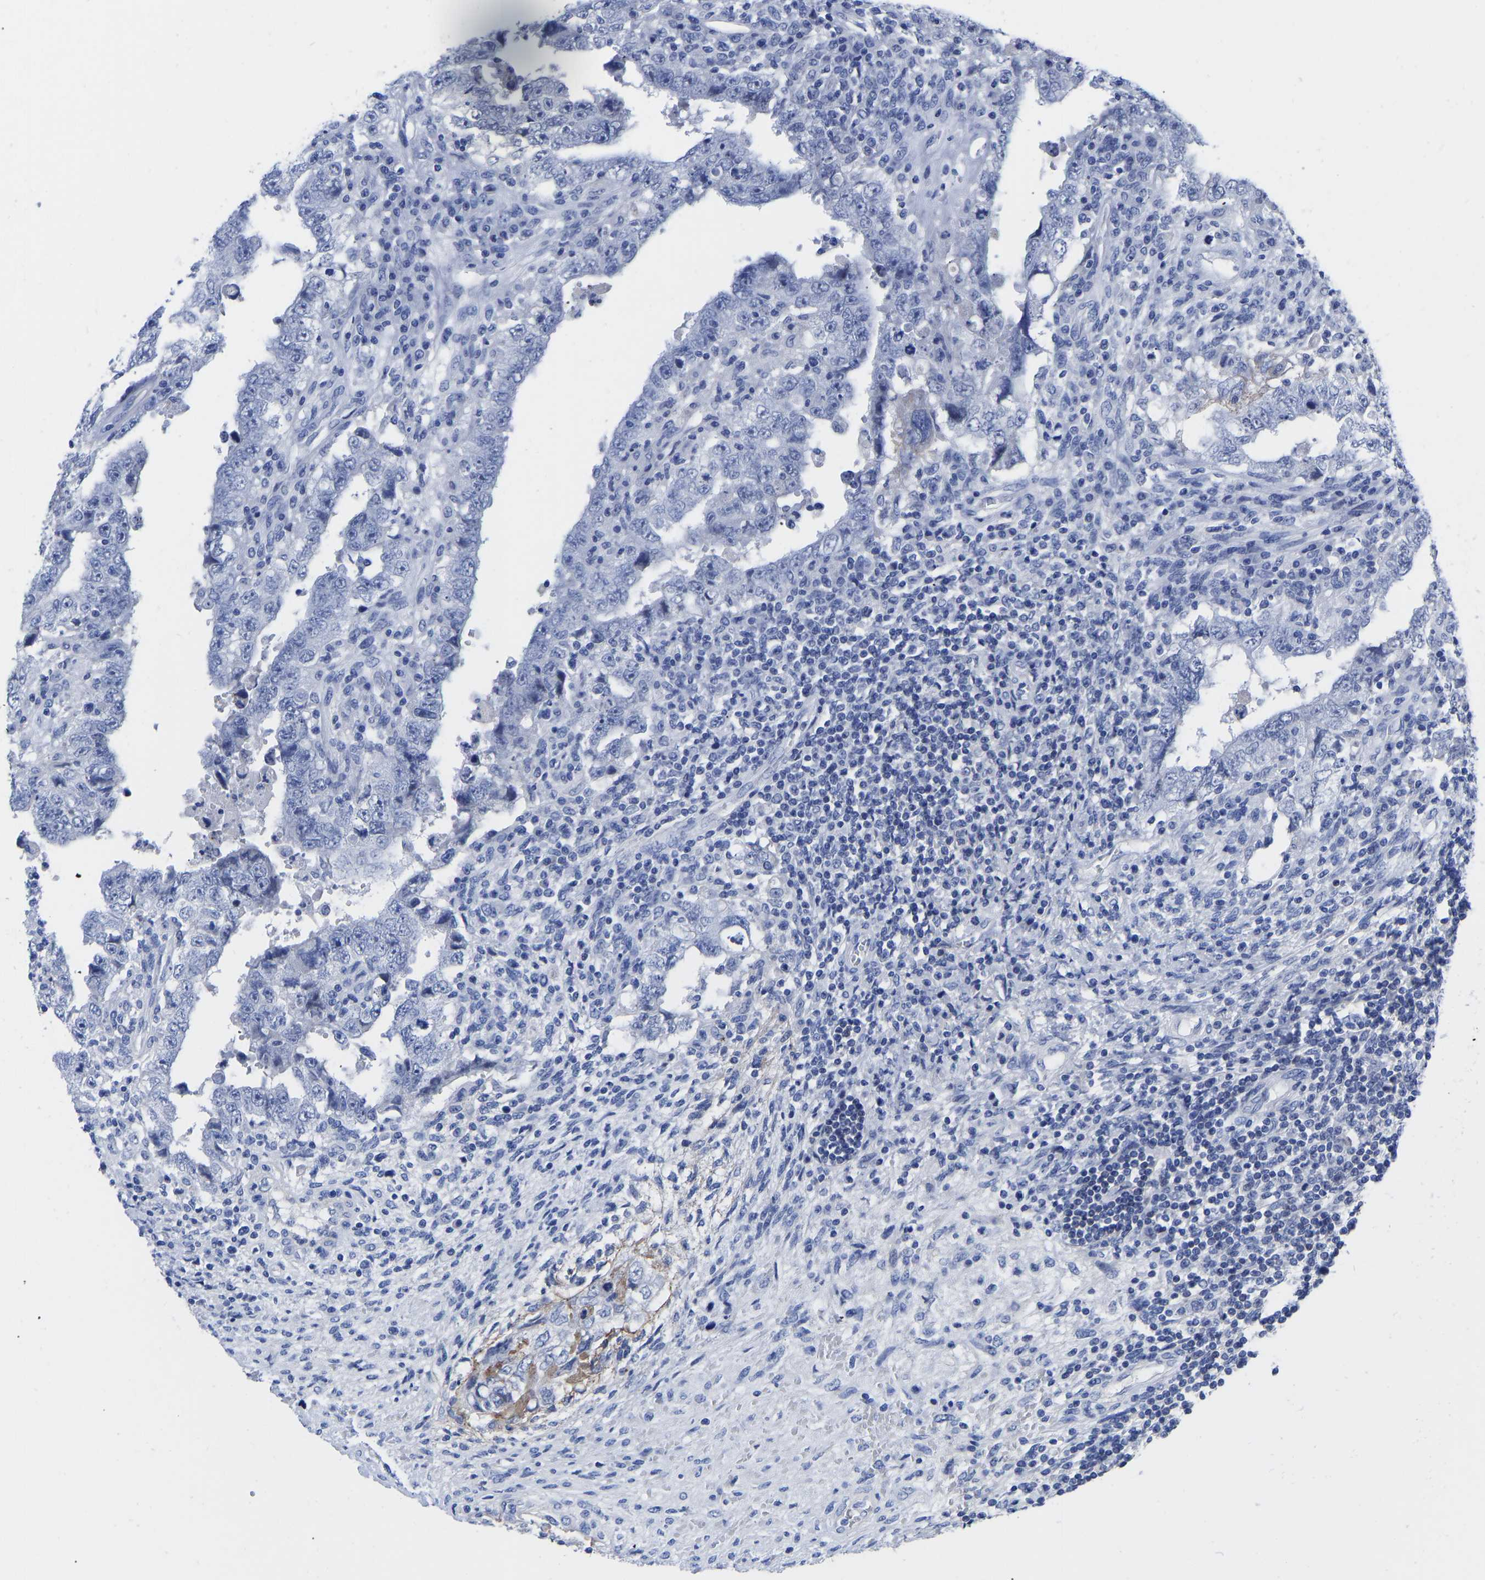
{"staining": {"intensity": "negative", "quantity": "none", "location": "none"}, "tissue": "testis cancer", "cell_type": "Tumor cells", "image_type": "cancer", "snomed": [{"axis": "morphology", "description": "Carcinoma, Embryonal, NOS"}, {"axis": "topography", "description": "Testis"}], "caption": "Tumor cells show no significant protein staining in testis embryonal carcinoma.", "gene": "GPA33", "patient": {"sex": "male", "age": 26}}